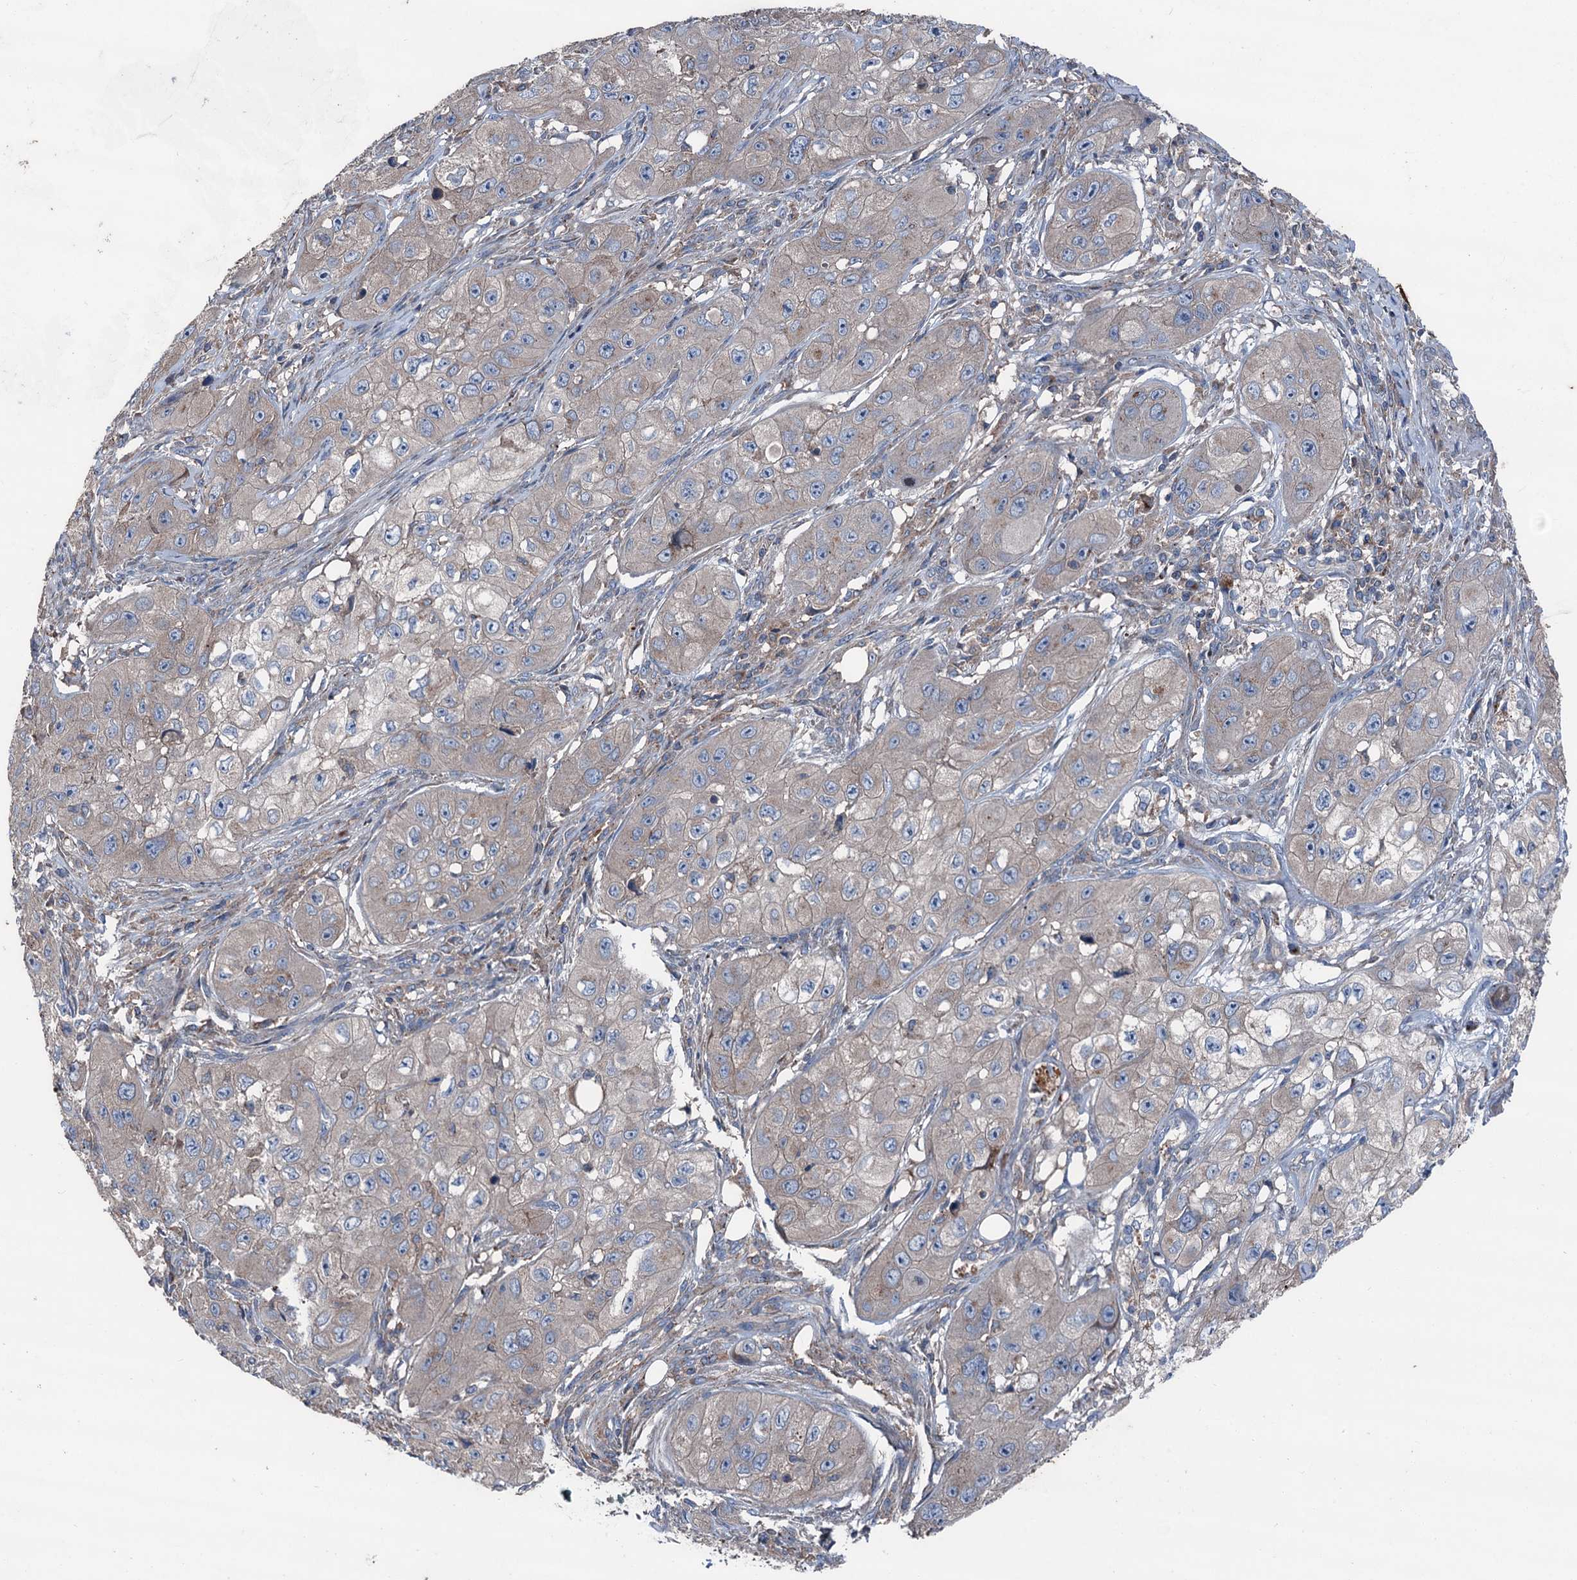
{"staining": {"intensity": "weak", "quantity": "25%-75%", "location": "cytoplasmic/membranous"}, "tissue": "skin cancer", "cell_type": "Tumor cells", "image_type": "cancer", "snomed": [{"axis": "morphology", "description": "Squamous cell carcinoma, NOS"}, {"axis": "topography", "description": "Skin"}, {"axis": "topography", "description": "Subcutis"}], "caption": "Weak cytoplasmic/membranous protein positivity is seen in about 25%-75% of tumor cells in skin cancer.", "gene": "RUFY1", "patient": {"sex": "male", "age": 73}}